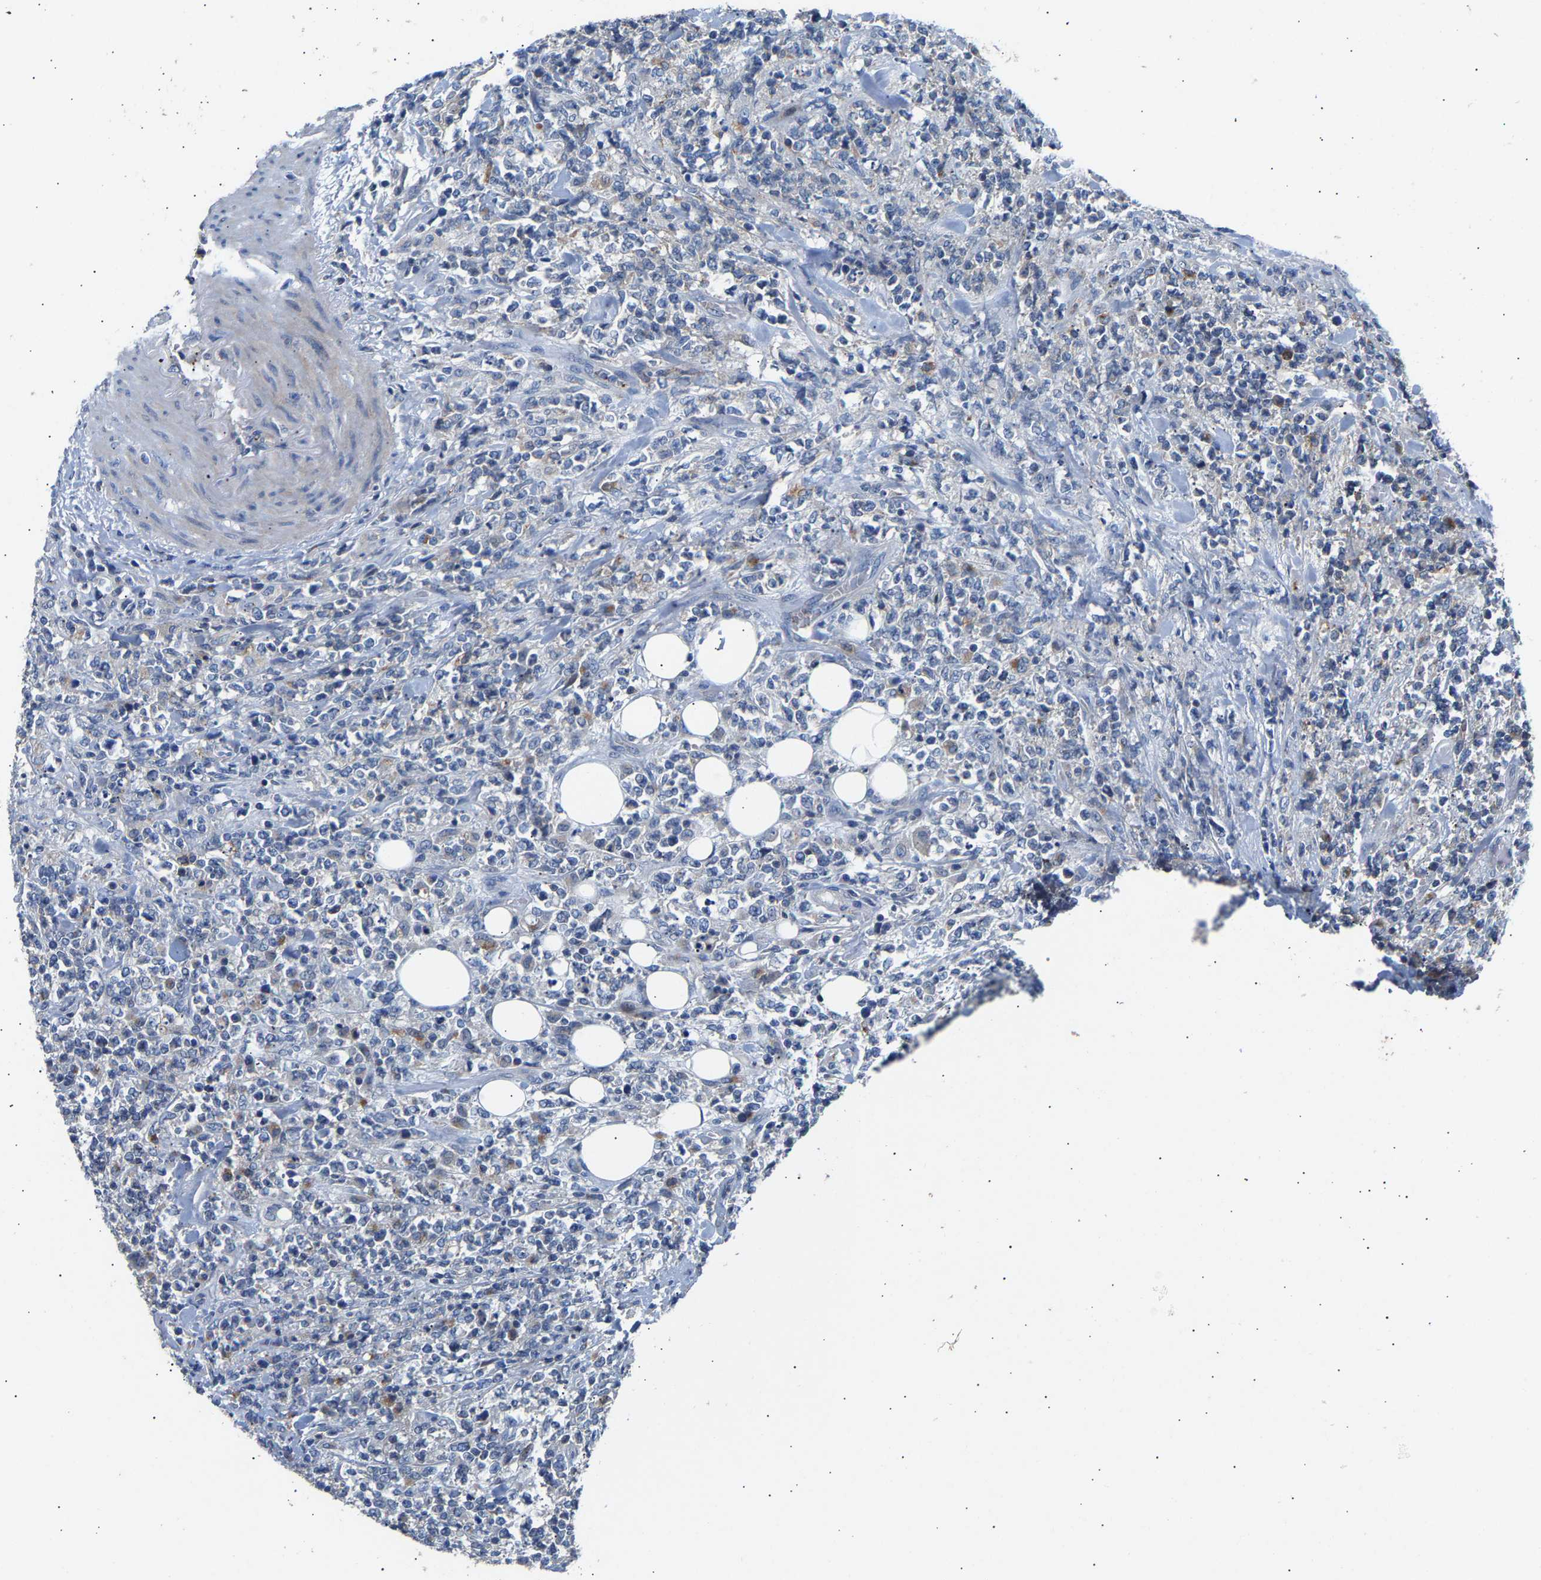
{"staining": {"intensity": "negative", "quantity": "none", "location": "none"}, "tissue": "lymphoma", "cell_type": "Tumor cells", "image_type": "cancer", "snomed": [{"axis": "morphology", "description": "Malignant lymphoma, non-Hodgkin's type, High grade"}, {"axis": "topography", "description": "Soft tissue"}], "caption": "This is an IHC micrograph of human malignant lymphoma, non-Hodgkin's type (high-grade). There is no positivity in tumor cells.", "gene": "CCDC171", "patient": {"sex": "male", "age": 18}}